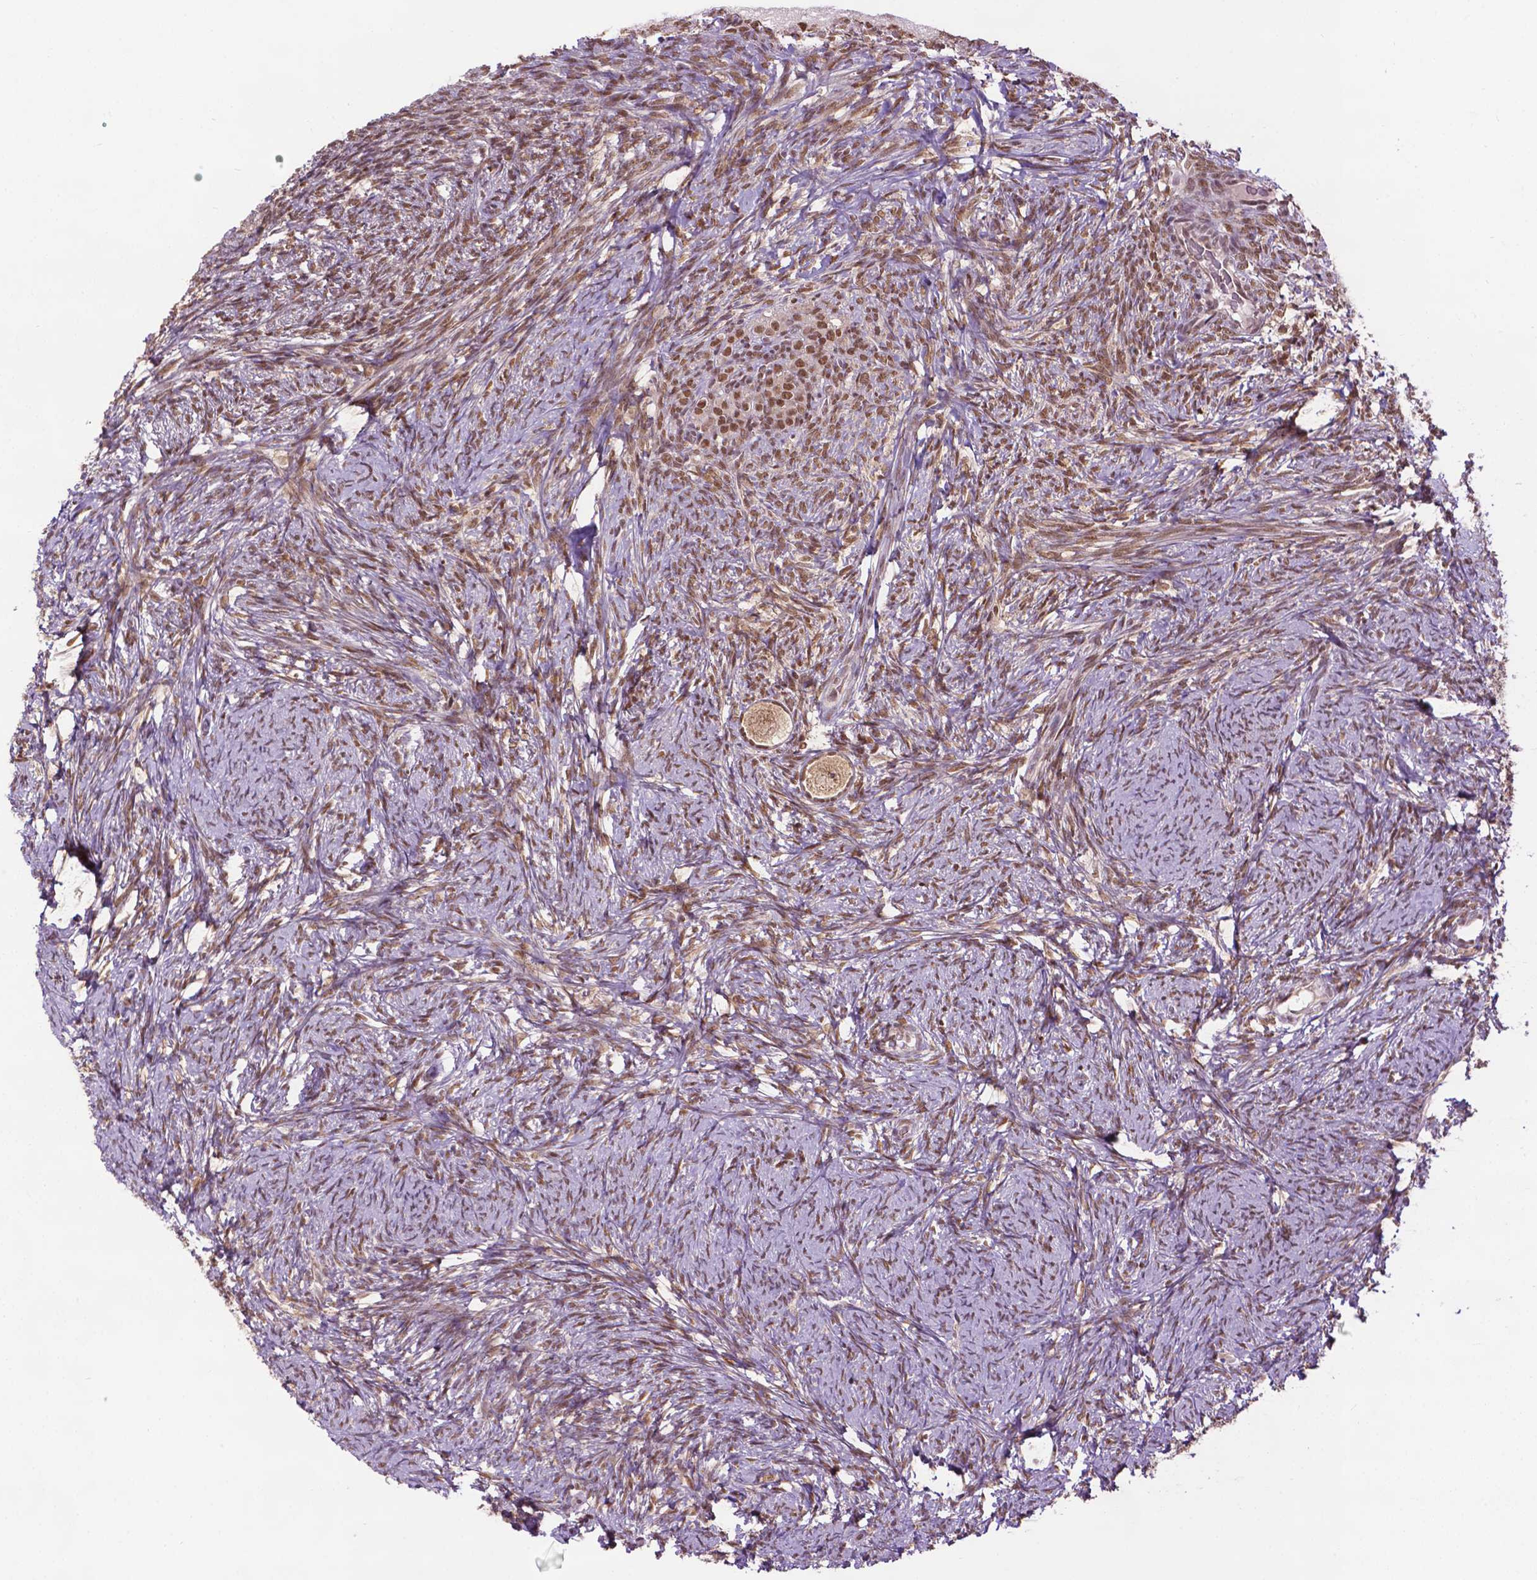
{"staining": {"intensity": "moderate", "quantity": ">75%", "location": "nuclear"}, "tissue": "ovary", "cell_type": "Follicle cells", "image_type": "normal", "snomed": [{"axis": "morphology", "description": "Normal tissue, NOS"}, {"axis": "topography", "description": "Ovary"}], "caption": "Moderate nuclear positivity is identified in approximately >75% of follicle cells in normal ovary. (brown staining indicates protein expression, while blue staining denotes nuclei).", "gene": "UBQLN4", "patient": {"sex": "female", "age": 34}}